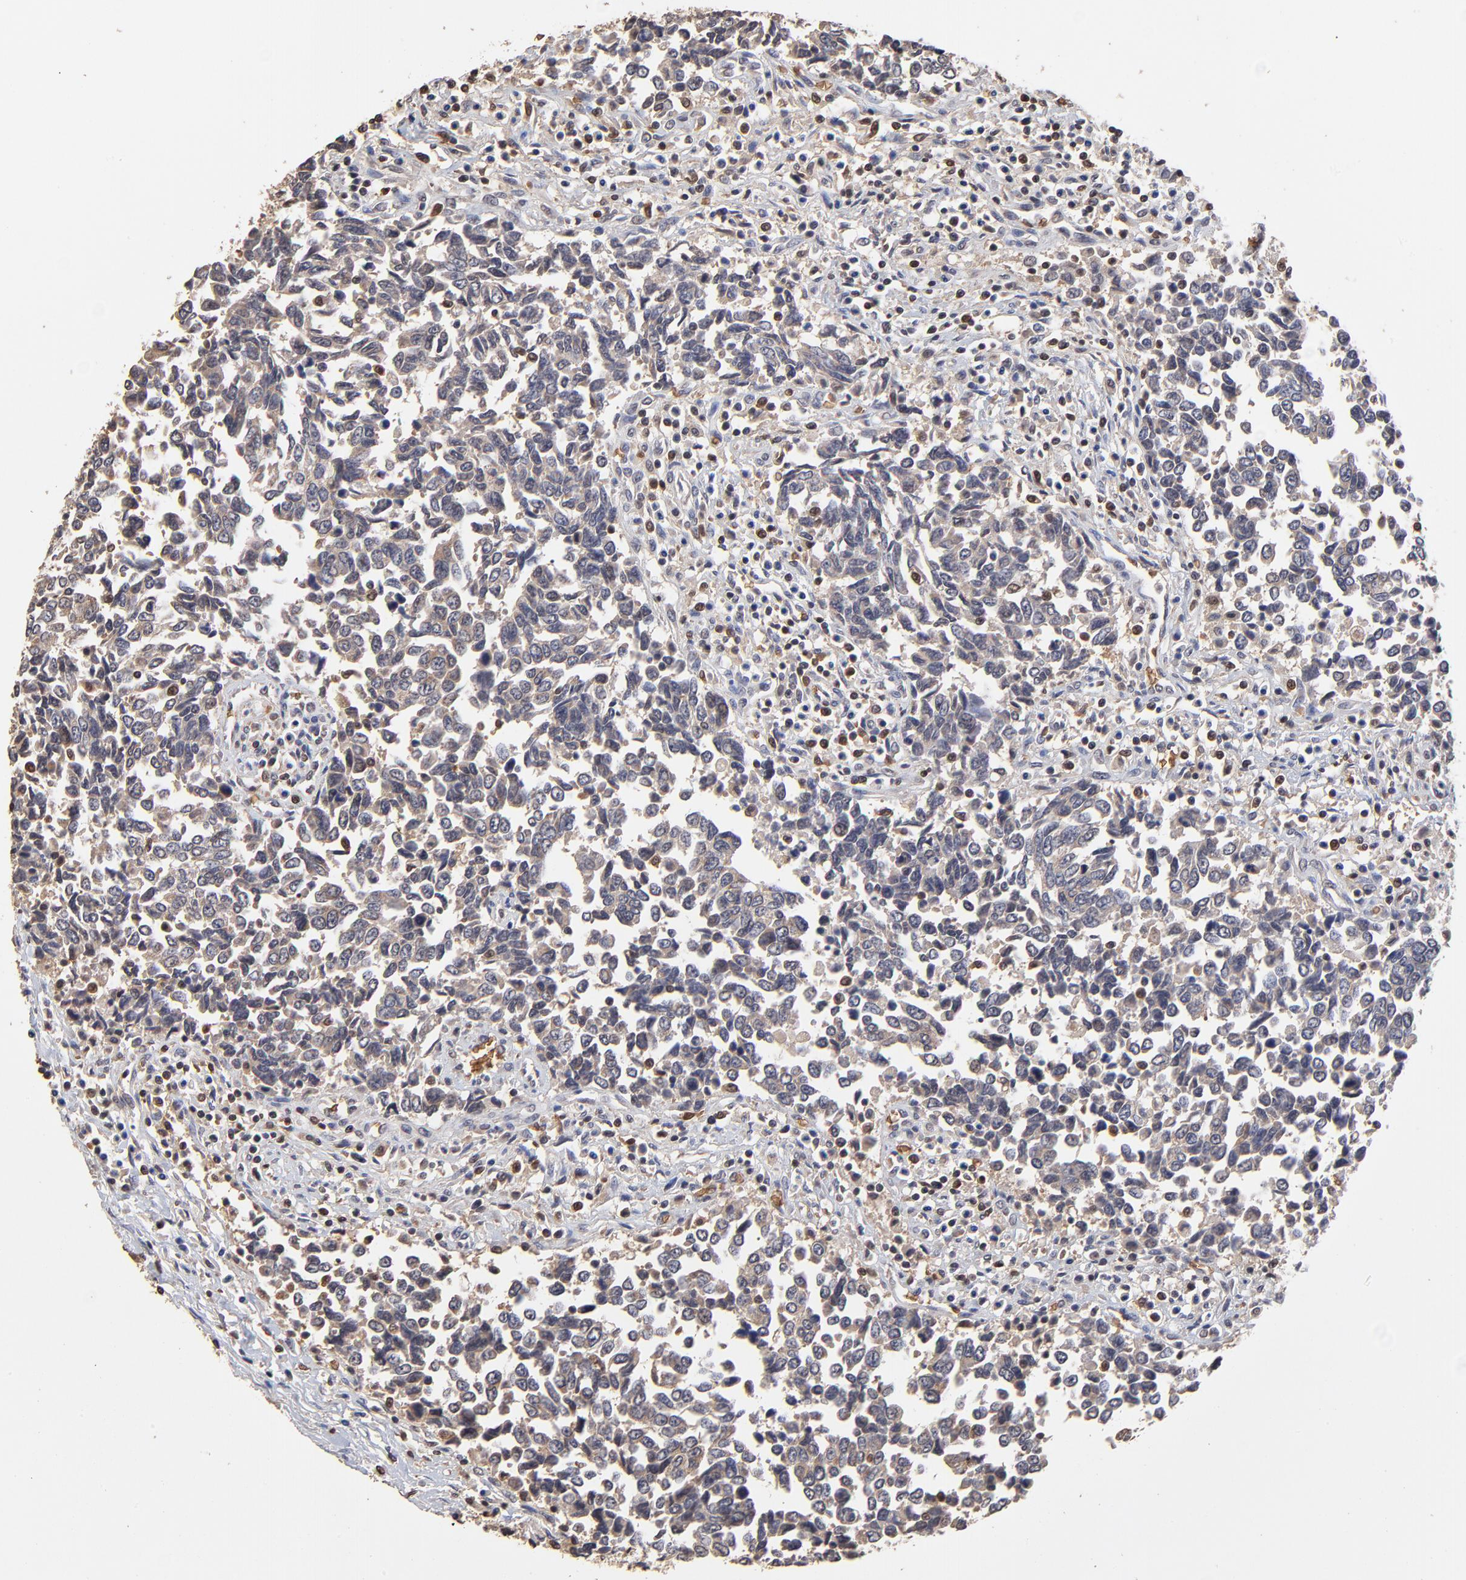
{"staining": {"intensity": "negative", "quantity": "none", "location": "none"}, "tissue": "urothelial cancer", "cell_type": "Tumor cells", "image_type": "cancer", "snomed": [{"axis": "morphology", "description": "Urothelial carcinoma, High grade"}, {"axis": "topography", "description": "Urinary bladder"}], "caption": "Tumor cells are negative for brown protein staining in urothelial carcinoma (high-grade).", "gene": "CASP1", "patient": {"sex": "male", "age": 86}}